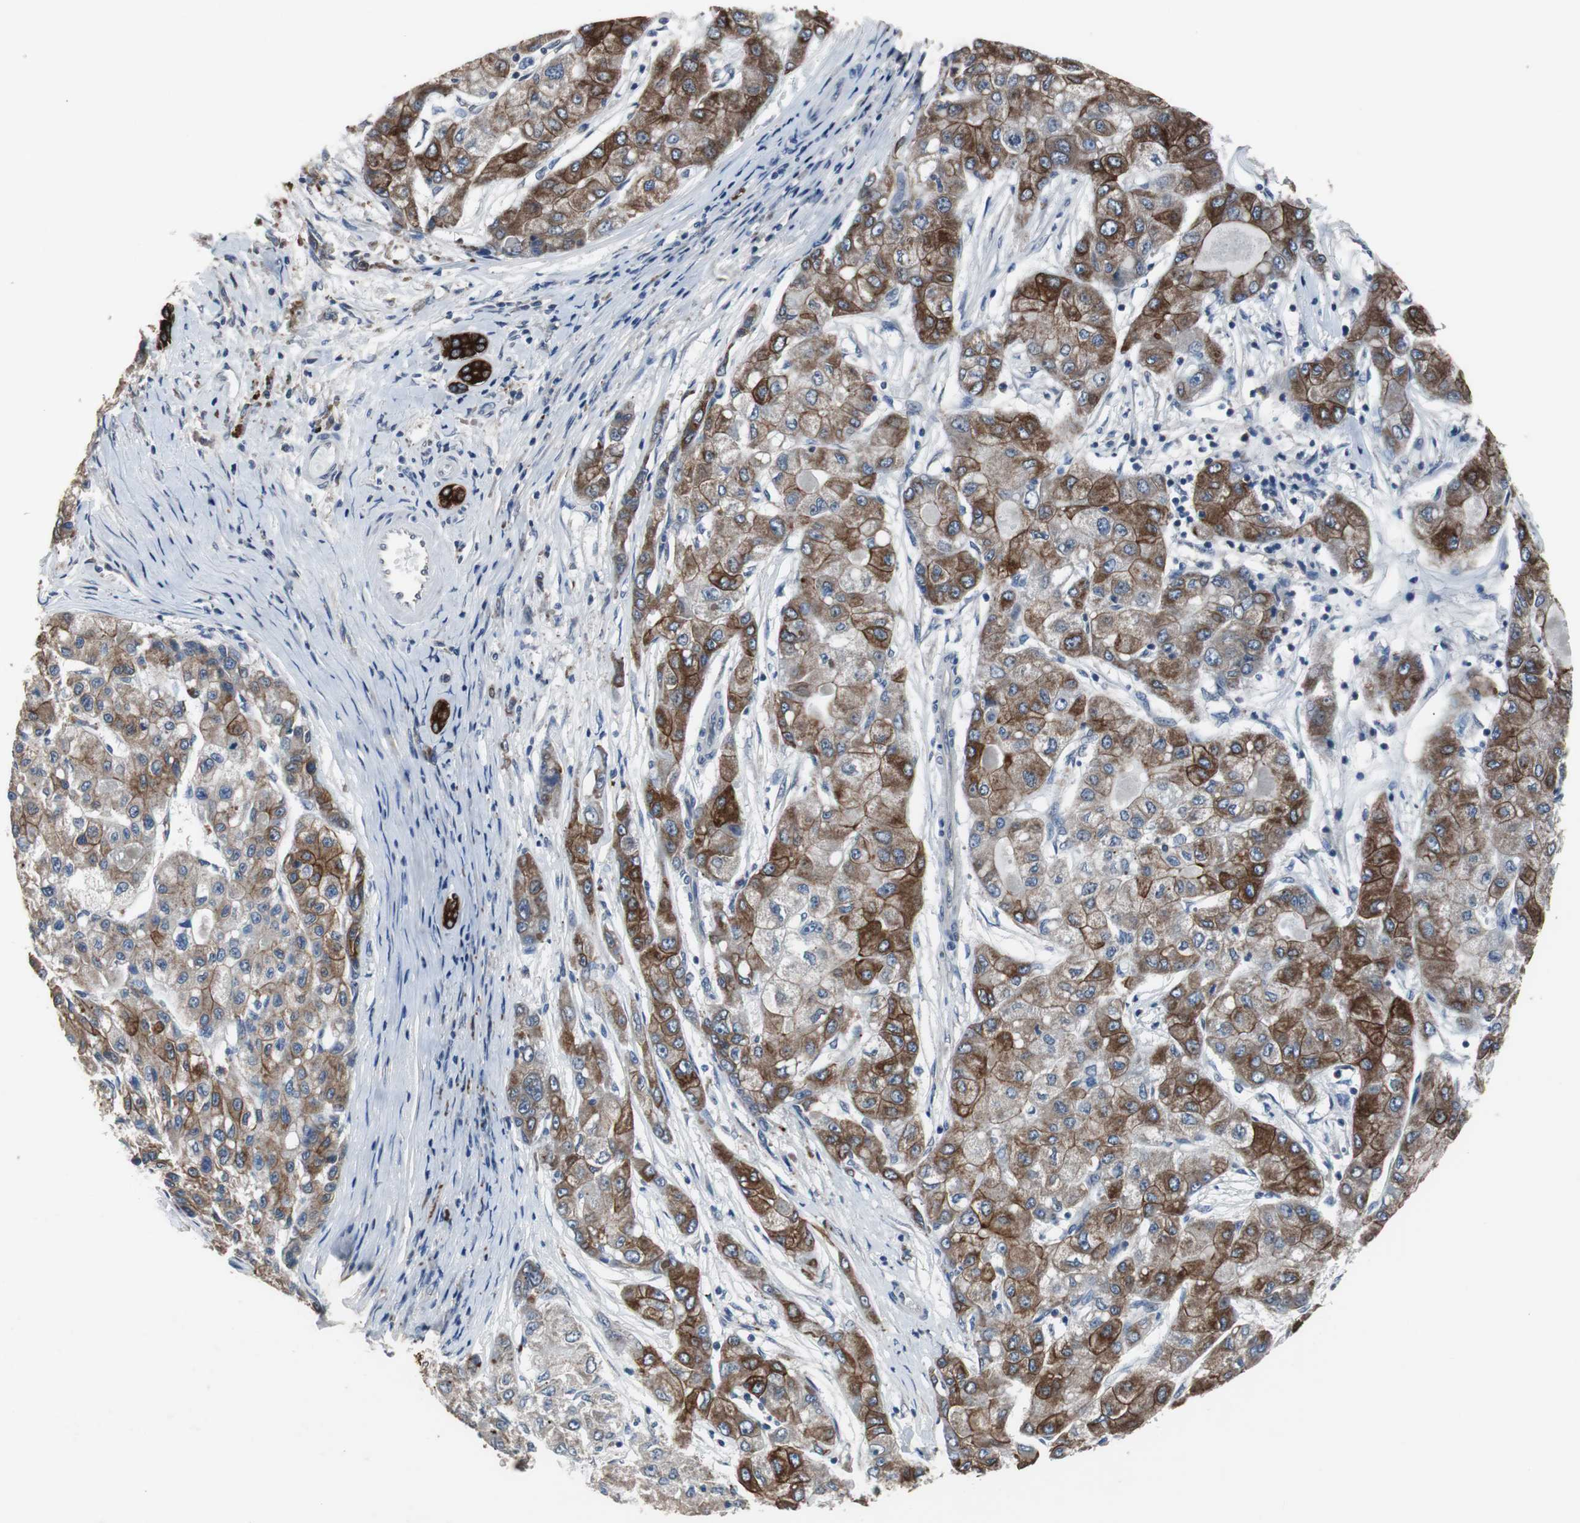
{"staining": {"intensity": "strong", "quantity": "25%-75%", "location": "cytoplasmic/membranous"}, "tissue": "liver cancer", "cell_type": "Tumor cells", "image_type": "cancer", "snomed": [{"axis": "morphology", "description": "Carcinoma, Hepatocellular, NOS"}, {"axis": "topography", "description": "Liver"}], "caption": "DAB (3,3'-diaminobenzidine) immunohistochemical staining of liver hepatocellular carcinoma shows strong cytoplasmic/membranous protein staining in approximately 25%-75% of tumor cells. (DAB (3,3'-diaminobenzidine) IHC, brown staining for protein, blue staining for nuclei).", "gene": "USP10", "patient": {"sex": "male", "age": 80}}